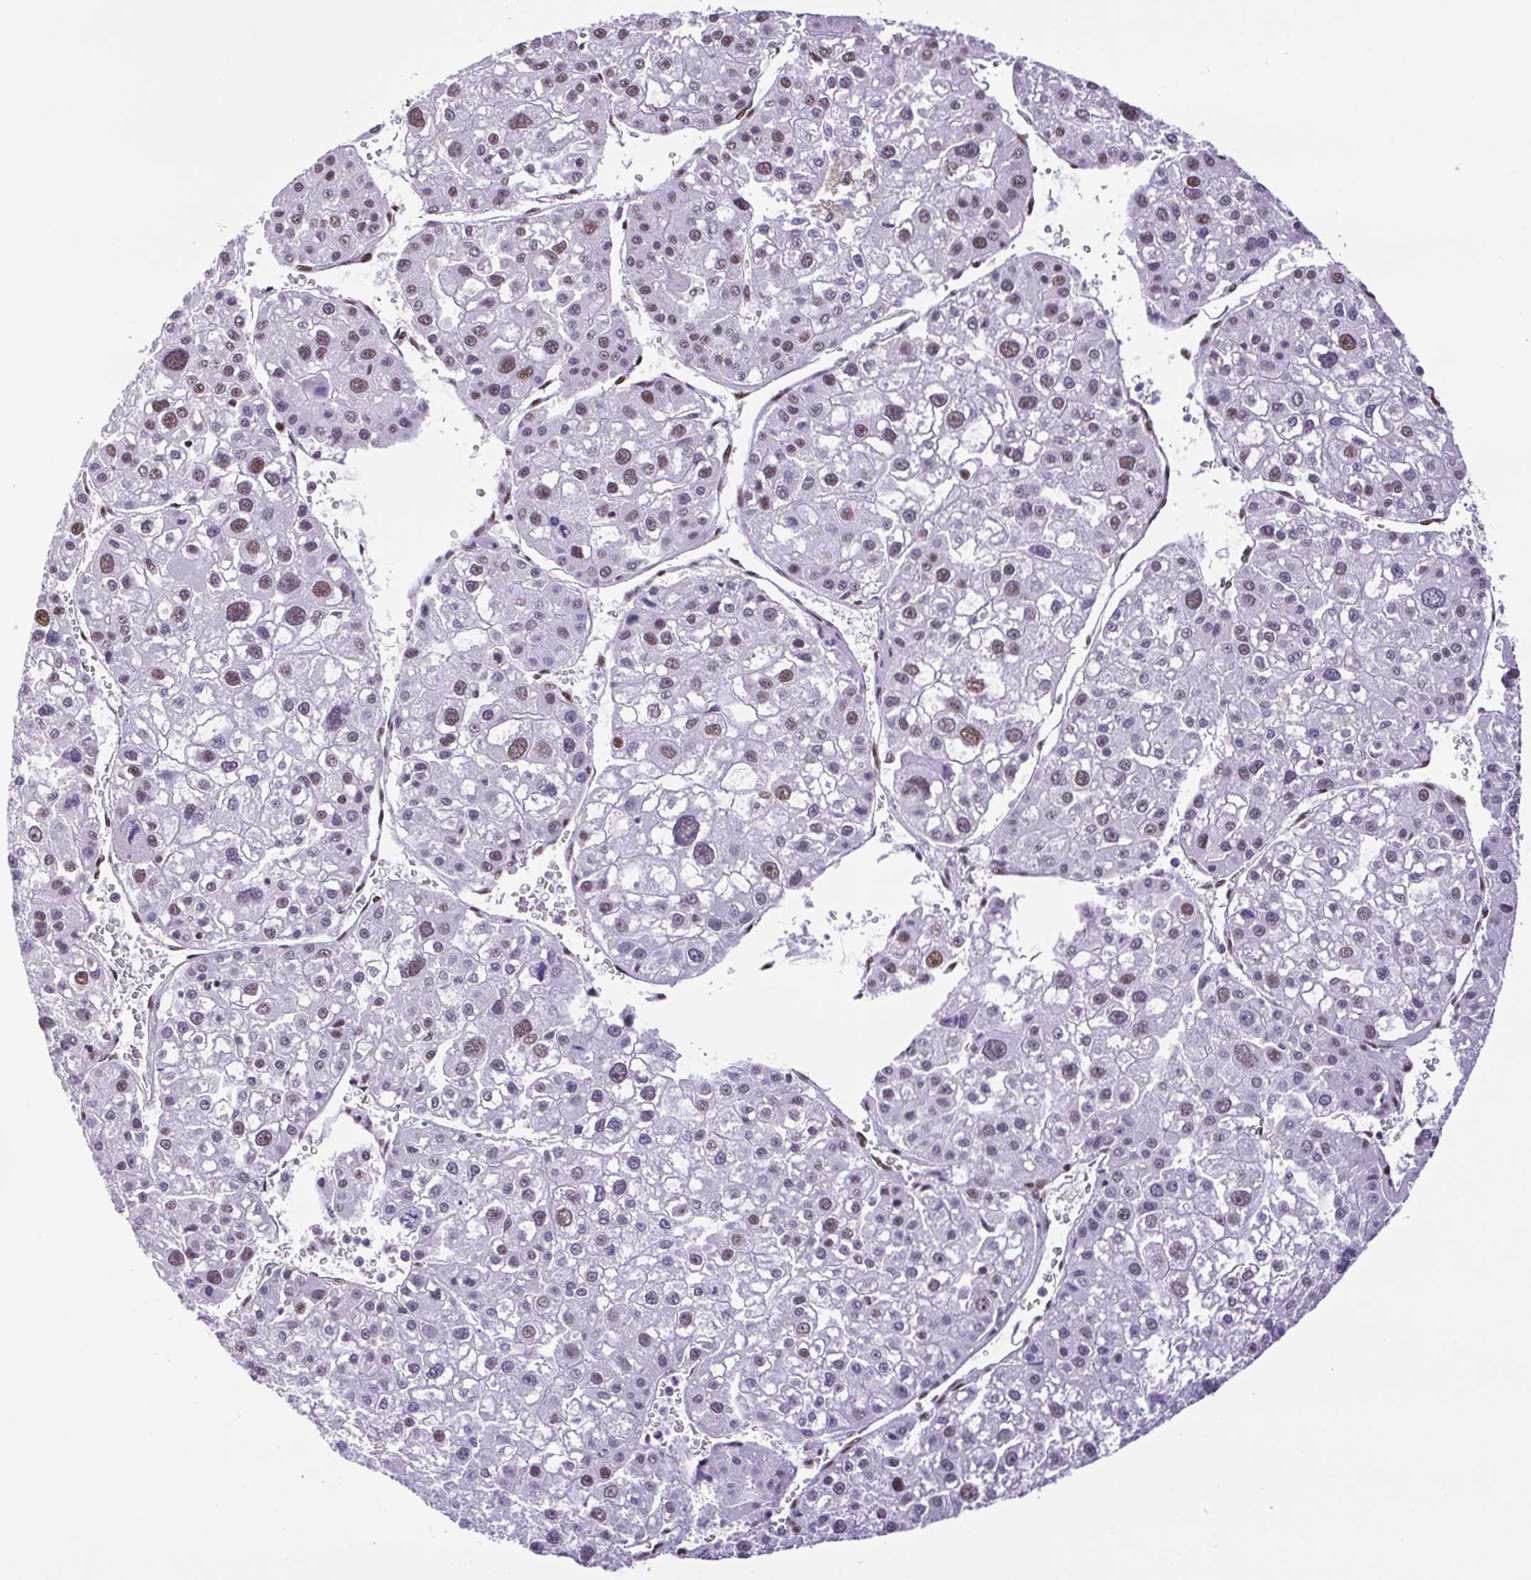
{"staining": {"intensity": "moderate", "quantity": "25%-75%", "location": "nuclear"}, "tissue": "liver cancer", "cell_type": "Tumor cells", "image_type": "cancer", "snomed": [{"axis": "morphology", "description": "Carcinoma, Hepatocellular, NOS"}, {"axis": "topography", "description": "Liver"}], "caption": "A brown stain labels moderate nuclear expression of a protein in human liver cancer (hepatocellular carcinoma) tumor cells.", "gene": "TRIM28", "patient": {"sex": "male", "age": 73}}